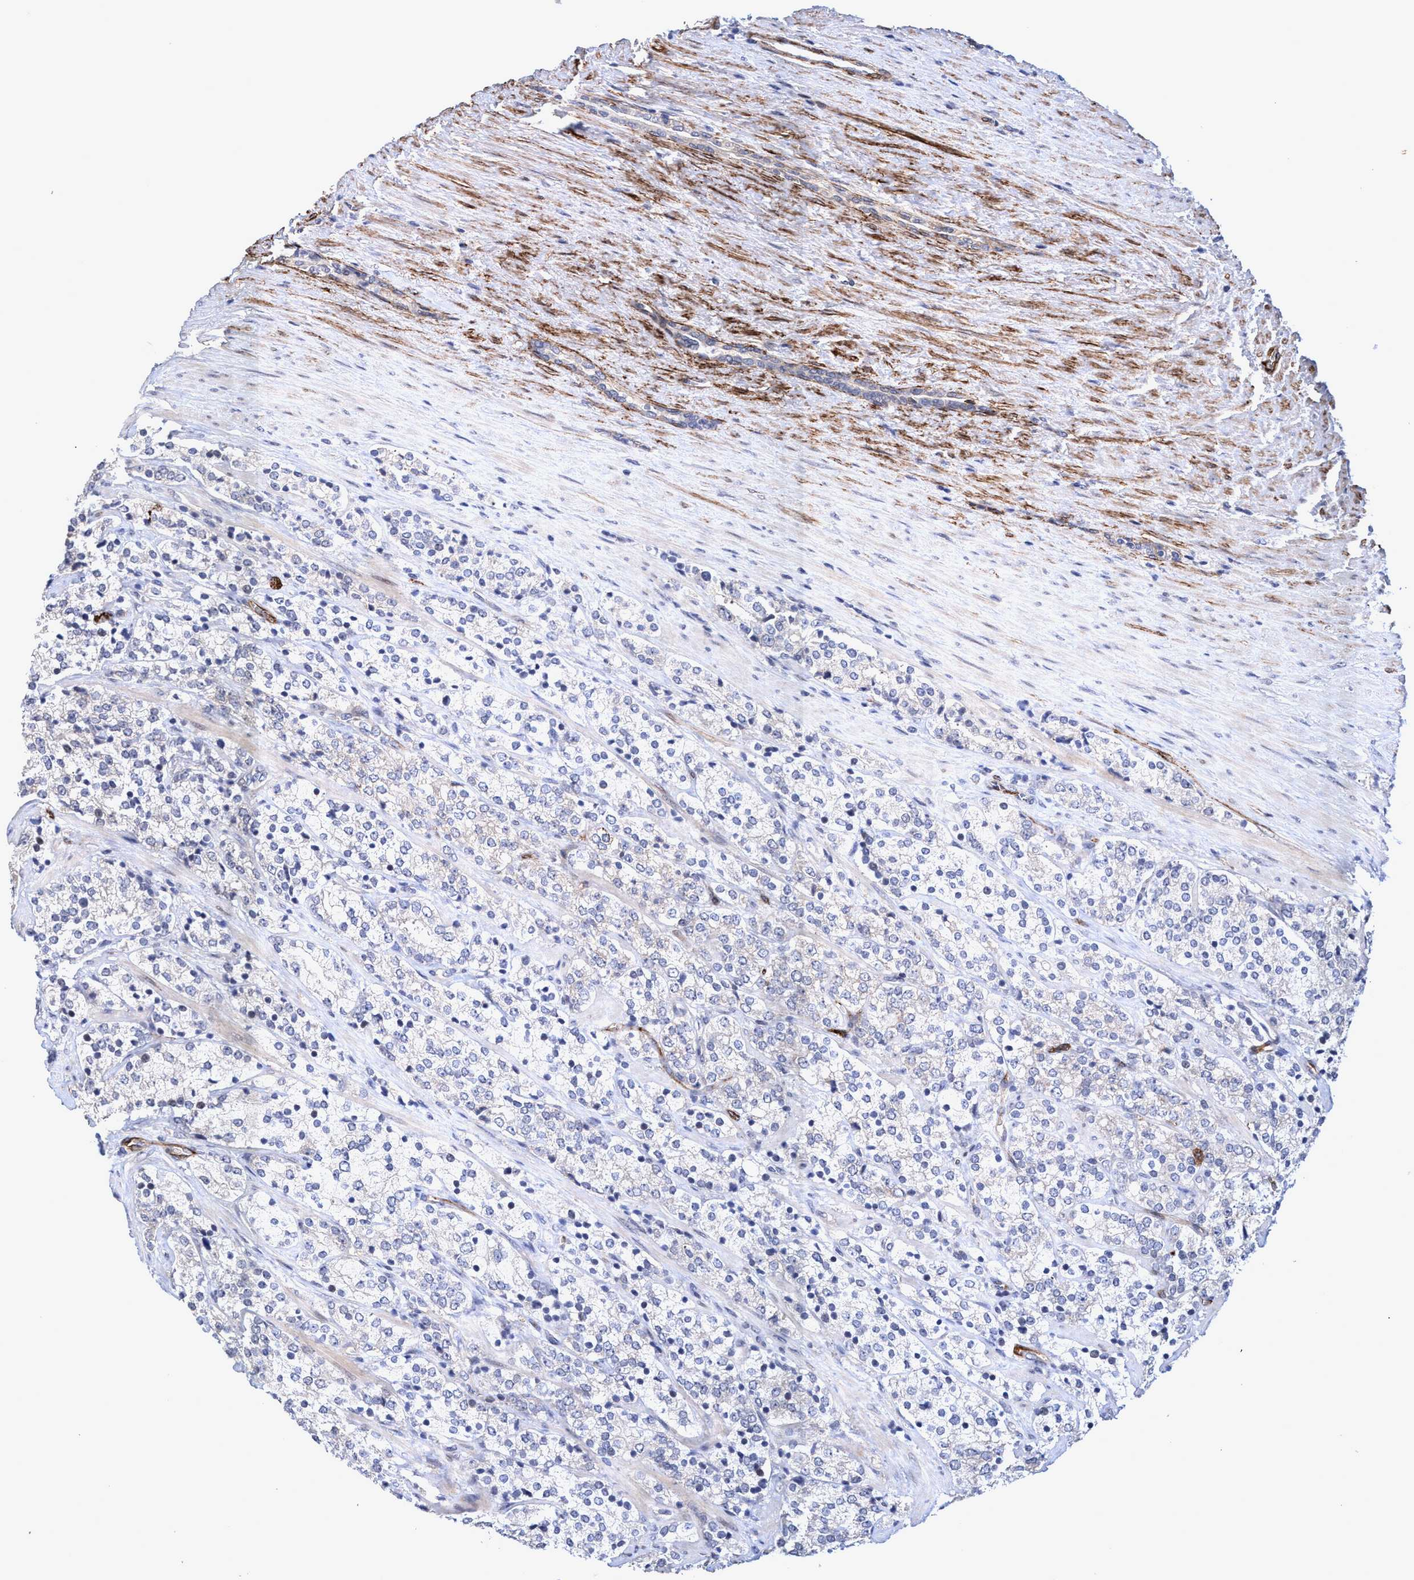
{"staining": {"intensity": "negative", "quantity": "none", "location": "none"}, "tissue": "prostate cancer", "cell_type": "Tumor cells", "image_type": "cancer", "snomed": [{"axis": "morphology", "description": "Adenocarcinoma, High grade"}, {"axis": "topography", "description": "Prostate"}], "caption": "Photomicrograph shows no protein positivity in tumor cells of adenocarcinoma (high-grade) (prostate) tissue.", "gene": "ZNF750", "patient": {"sex": "male", "age": 71}}